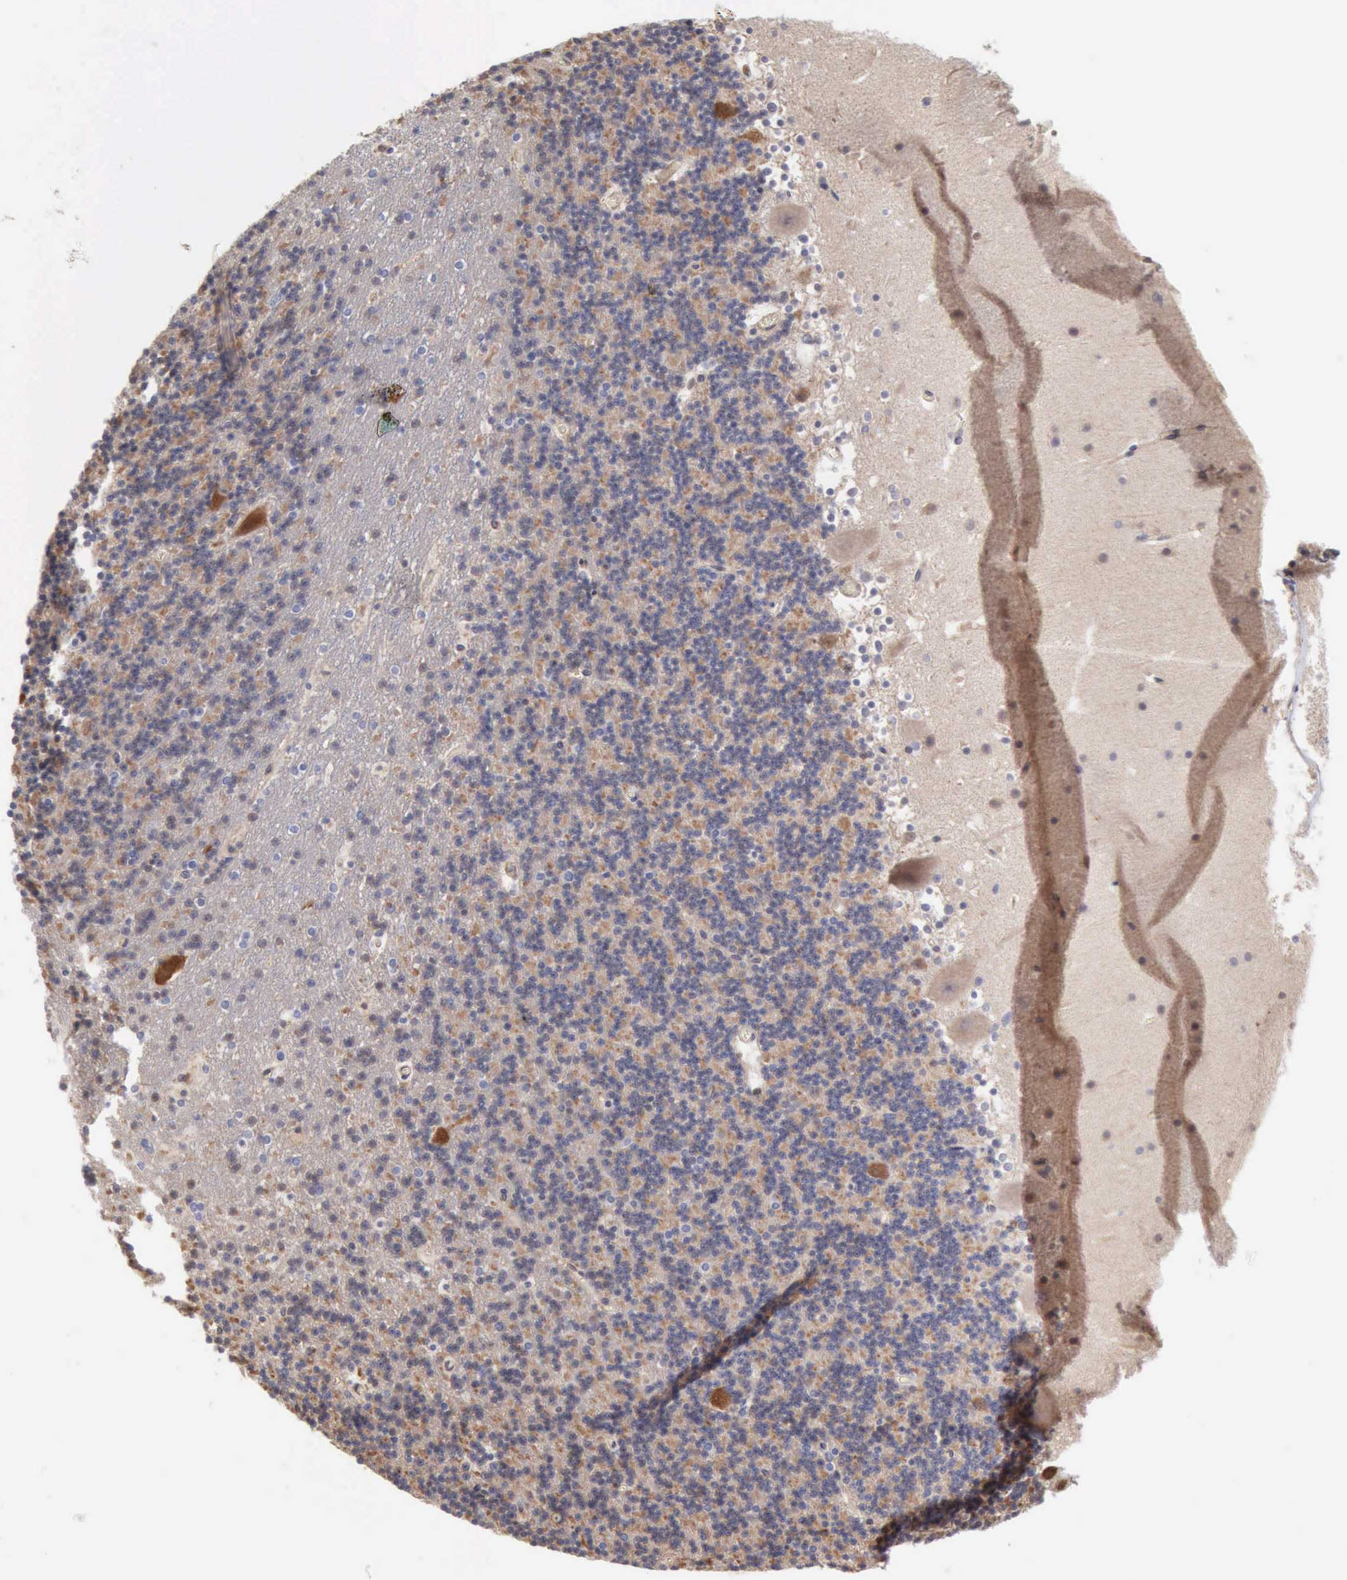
{"staining": {"intensity": "moderate", "quantity": "25%-75%", "location": "cytoplasmic/membranous"}, "tissue": "cerebellum", "cell_type": "Cells in granular layer", "image_type": "normal", "snomed": [{"axis": "morphology", "description": "Normal tissue, NOS"}, {"axis": "topography", "description": "Cerebellum"}], "caption": "DAB (3,3'-diaminobenzidine) immunohistochemical staining of unremarkable cerebellum exhibits moderate cytoplasmic/membranous protein staining in about 25%-75% of cells in granular layer. The protein of interest is stained brown, and the nuclei are stained in blue (DAB IHC with brightfield microscopy, high magnification).", "gene": "APOL2", "patient": {"sex": "male", "age": 45}}